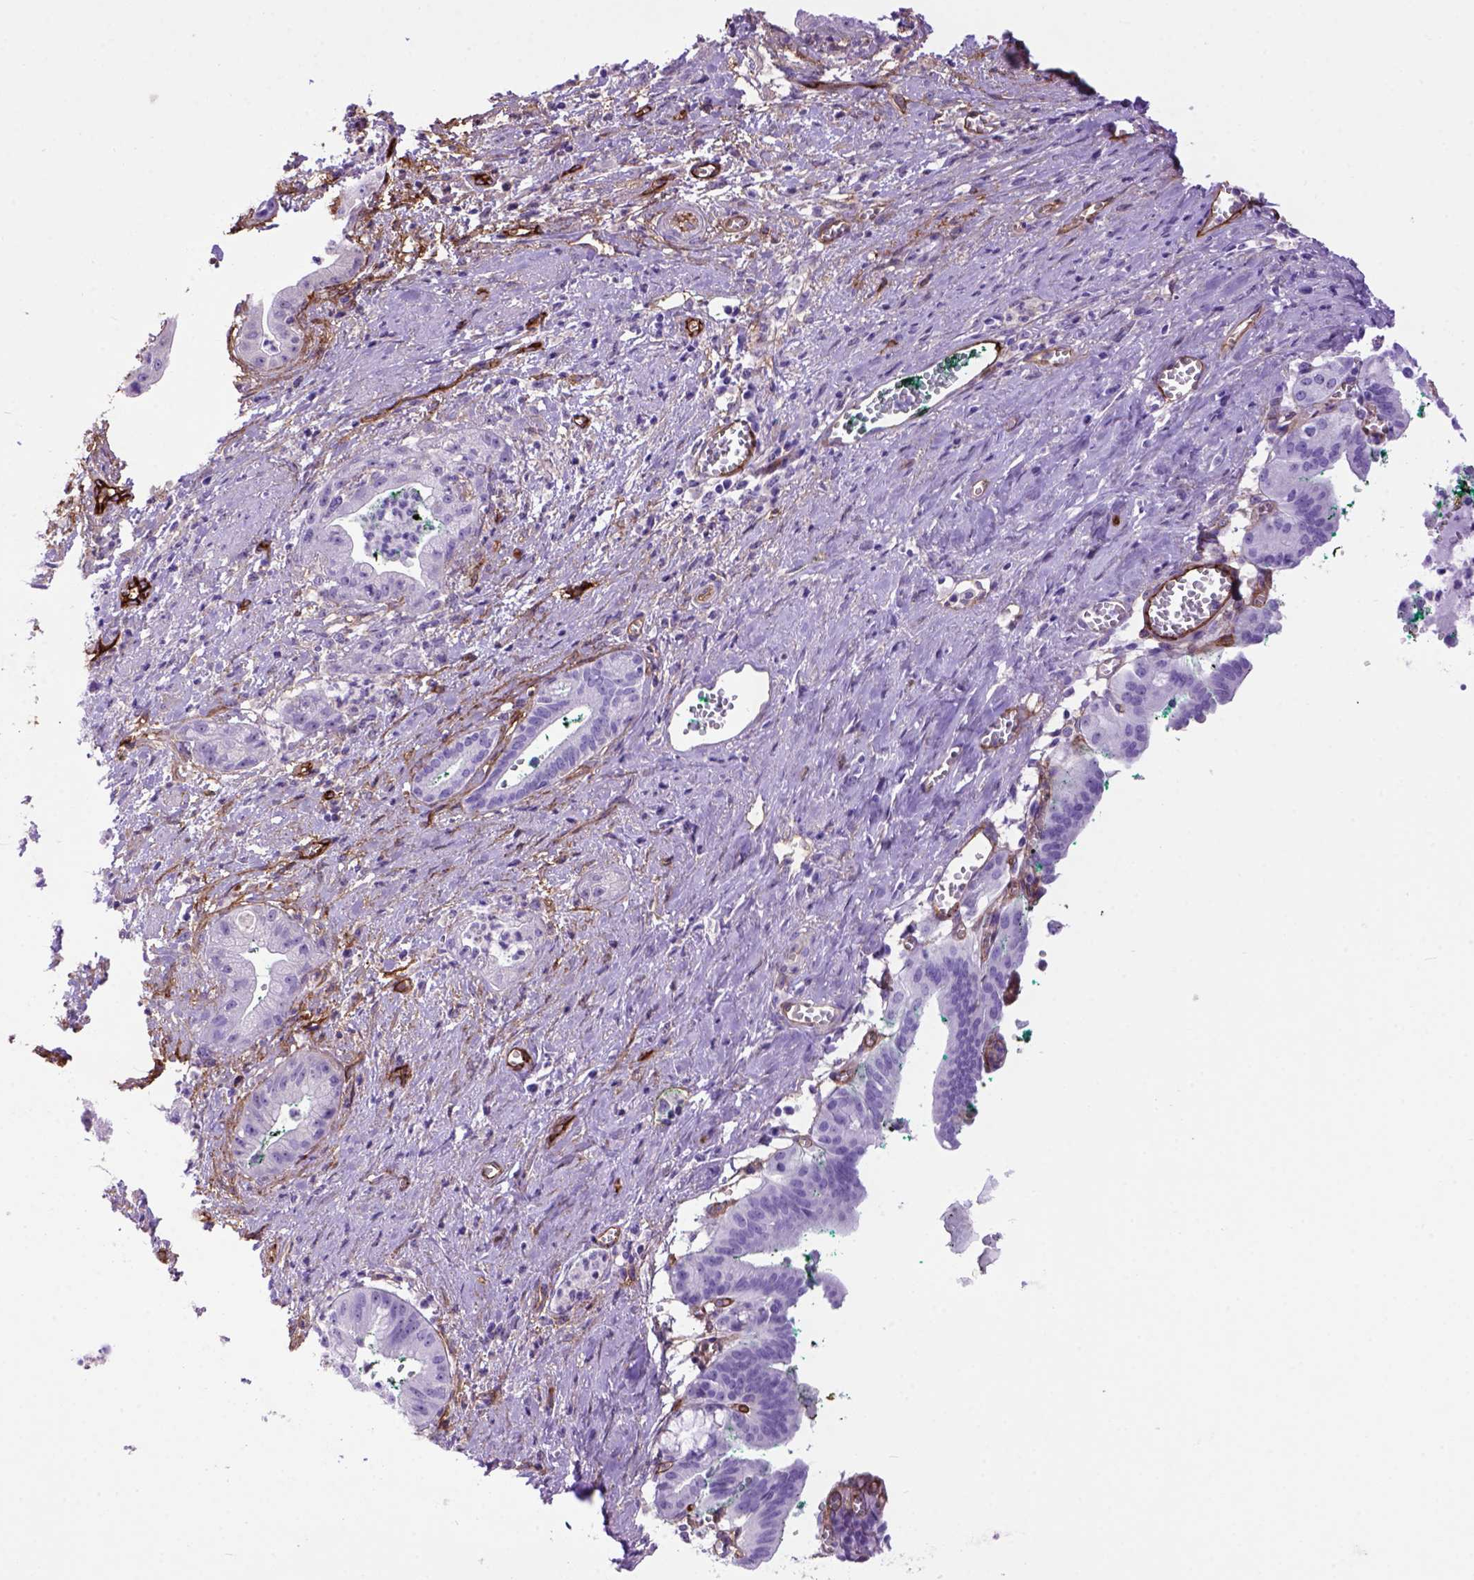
{"staining": {"intensity": "negative", "quantity": "none", "location": "none"}, "tissue": "pancreatic cancer", "cell_type": "Tumor cells", "image_type": "cancer", "snomed": [{"axis": "morphology", "description": "Normal tissue, NOS"}, {"axis": "morphology", "description": "Adenocarcinoma, NOS"}, {"axis": "topography", "description": "Lymph node"}, {"axis": "topography", "description": "Pancreas"}], "caption": "Immunohistochemistry (IHC) micrograph of neoplastic tissue: human adenocarcinoma (pancreatic) stained with DAB displays no significant protein expression in tumor cells.", "gene": "ENG", "patient": {"sex": "female", "age": 58}}